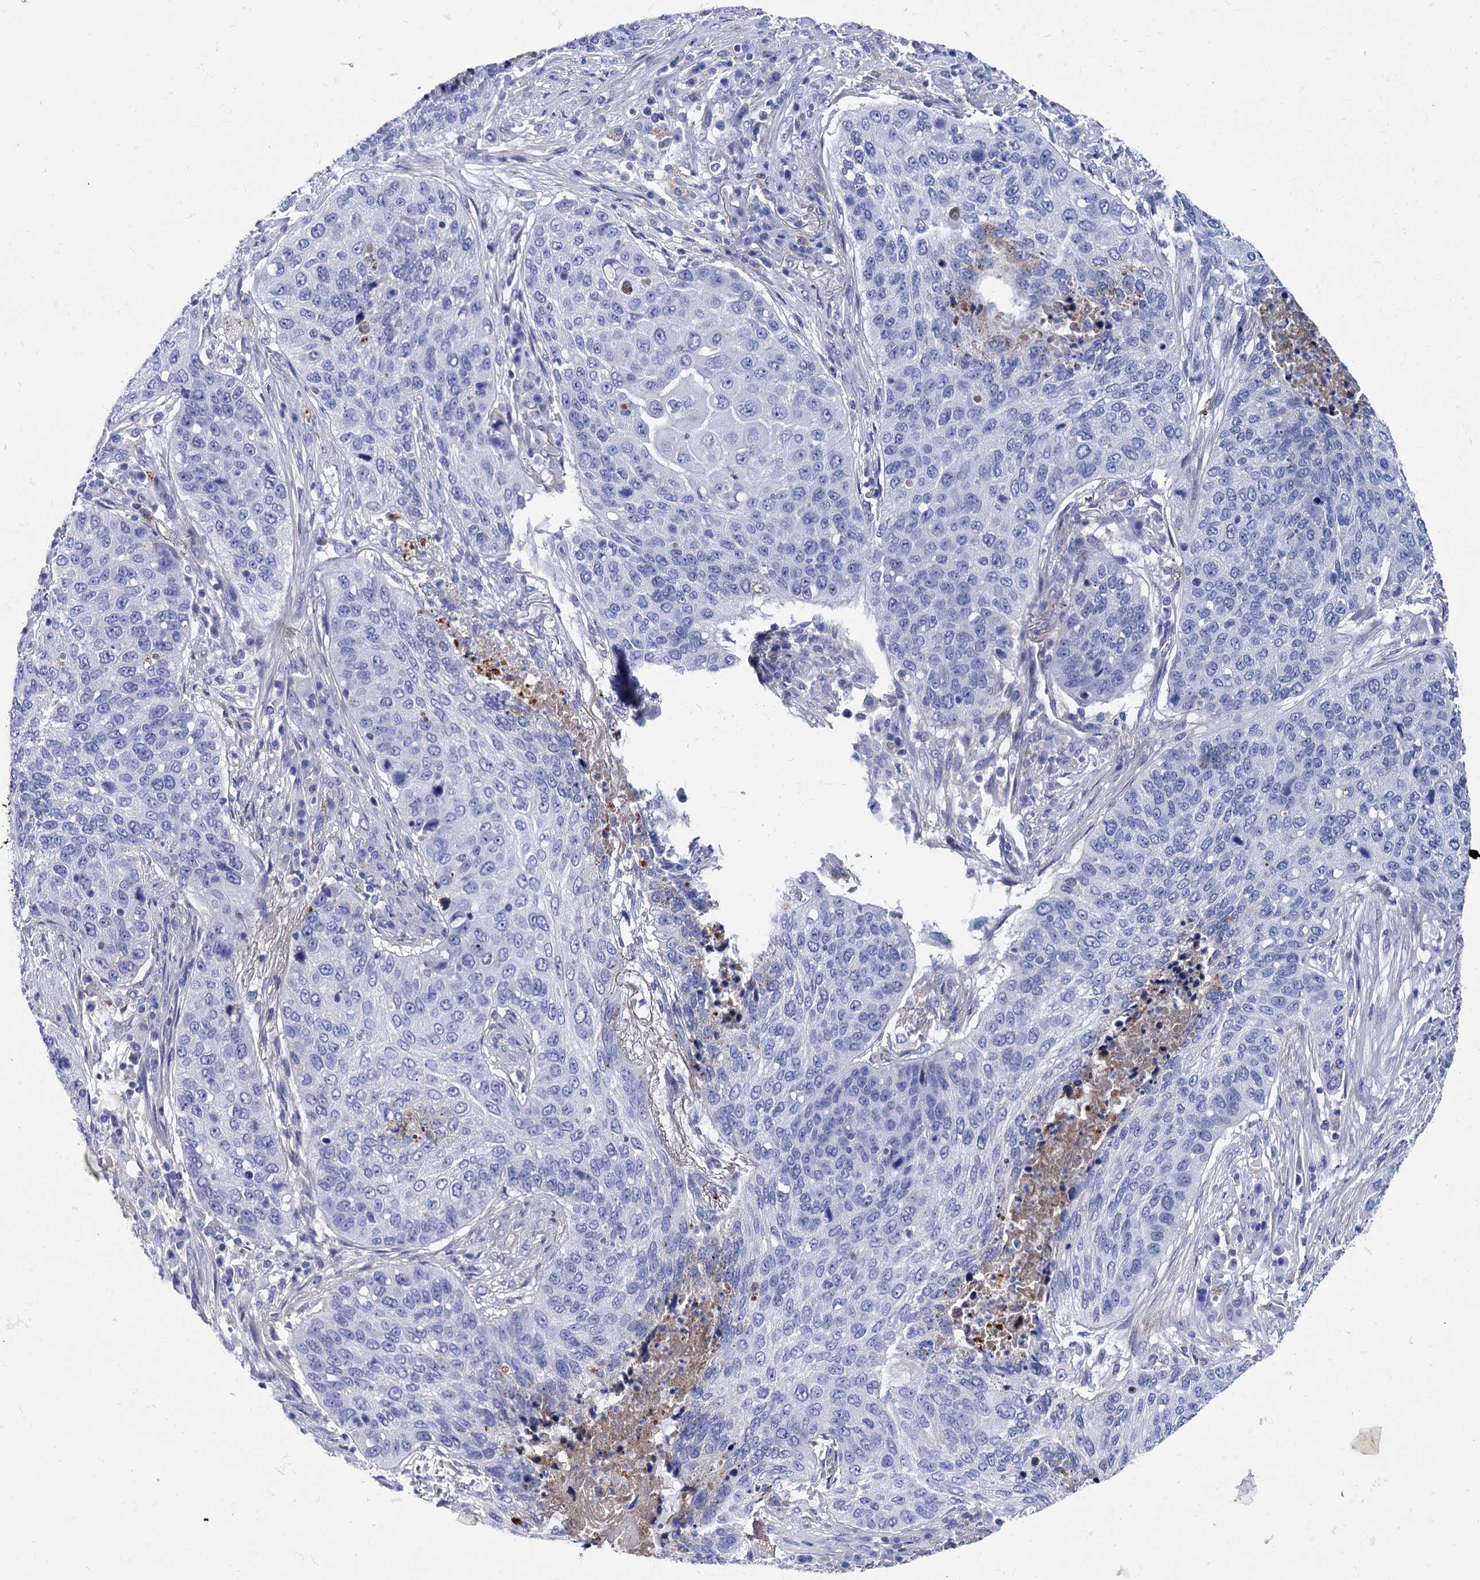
{"staining": {"intensity": "negative", "quantity": "none", "location": "none"}, "tissue": "lung cancer", "cell_type": "Tumor cells", "image_type": "cancer", "snomed": [{"axis": "morphology", "description": "Squamous cell carcinoma, NOS"}, {"axis": "topography", "description": "Lung"}], "caption": "The immunohistochemistry (IHC) micrograph has no significant expression in tumor cells of lung squamous cell carcinoma tissue.", "gene": "APOD", "patient": {"sex": "female", "age": 63}}